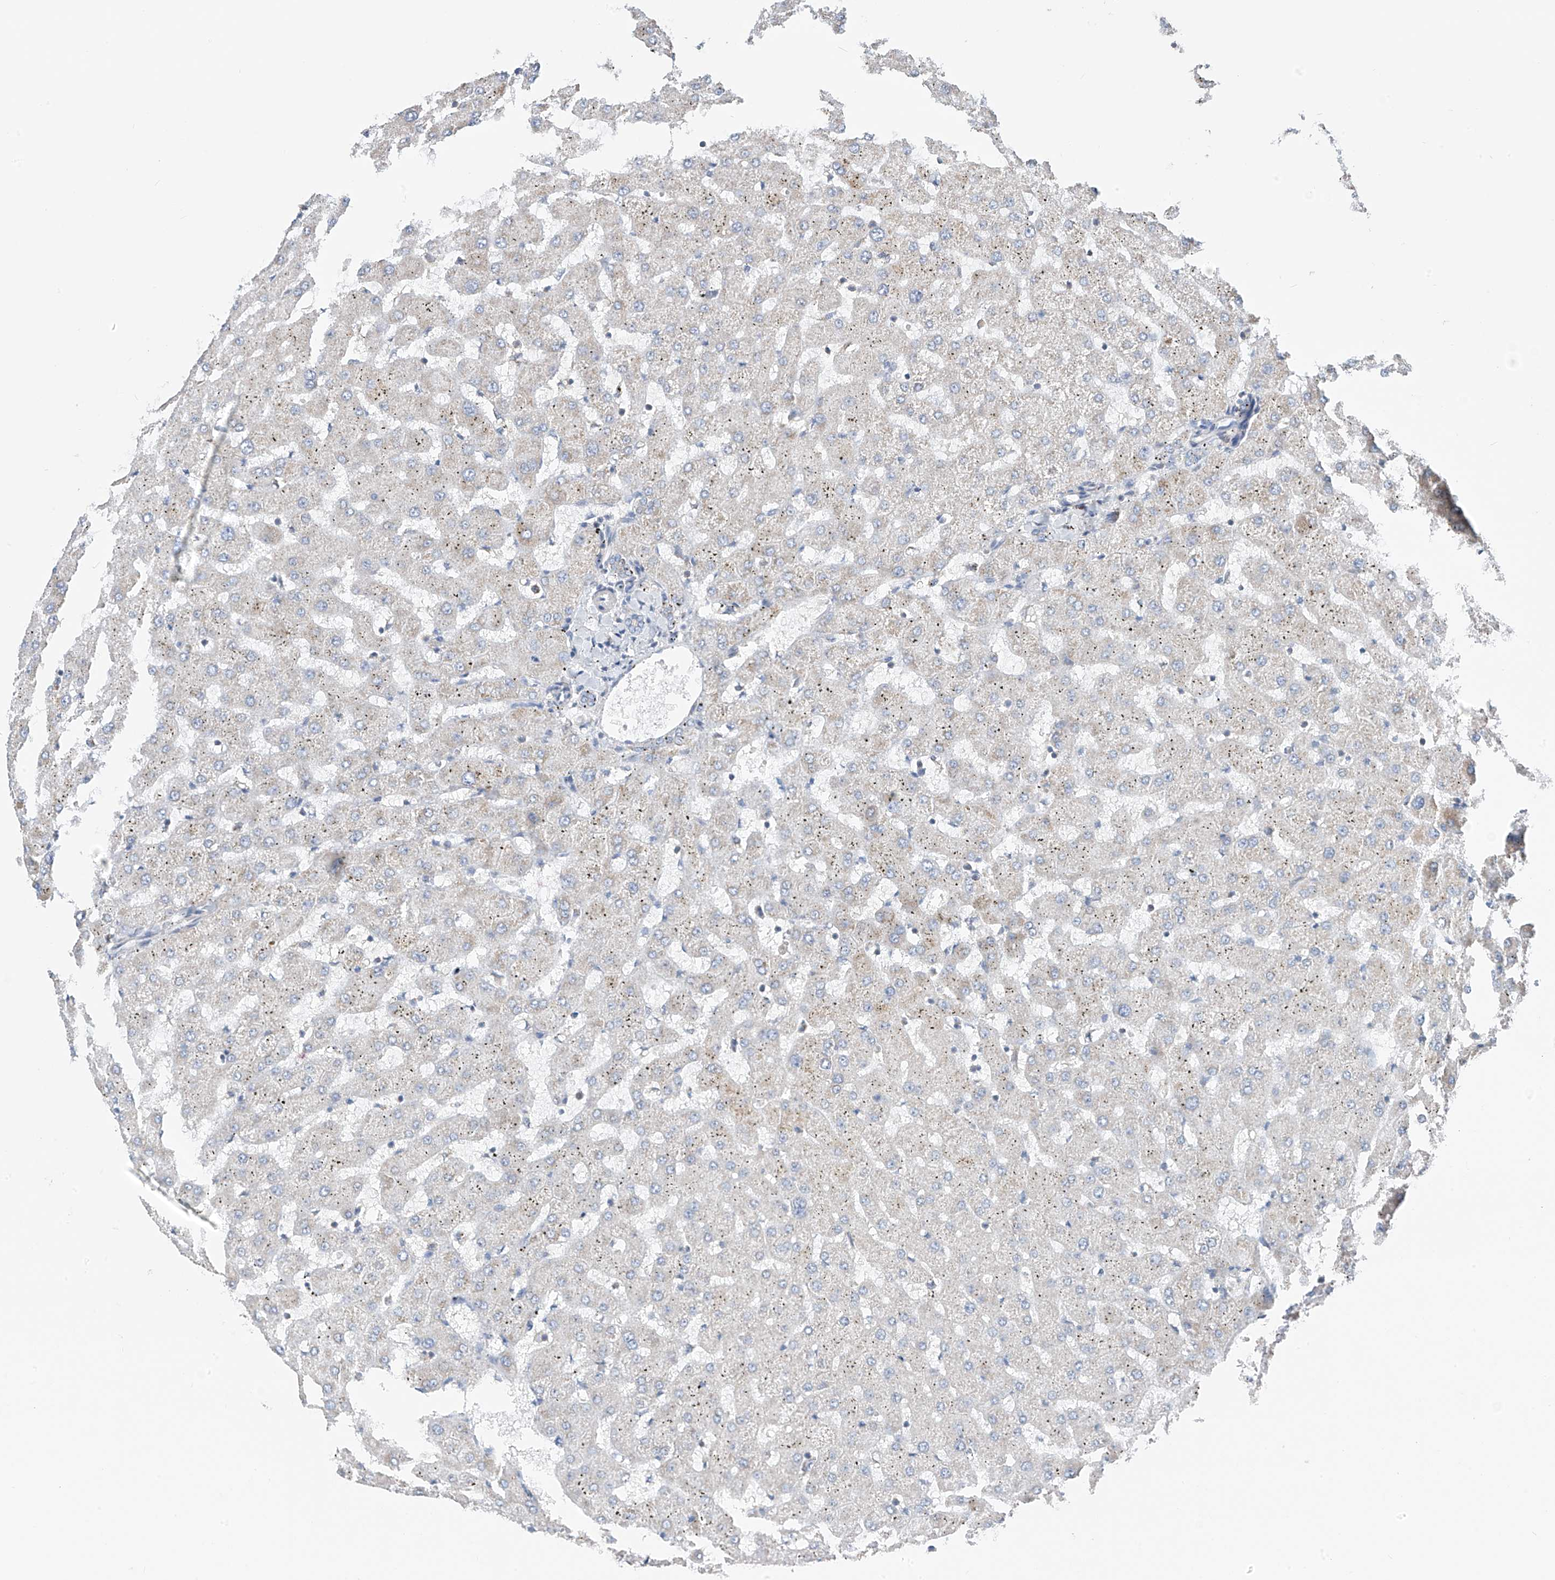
{"staining": {"intensity": "negative", "quantity": "none", "location": "none"}, "tissue": "liver", "cell_type": "Cholangiocytes", "image_type": "normal", "snomed": [{"axis": "morphology", "description": "Normal tissue, NOS"}, {"axis": "topography", "description": "Liver"}], "caption": "This image is of unremarkable liver stained with IHC to label a protein in brown with the nuclei are counter-stained blue. There is no staining in cholangiocytes. (DAB IHC visualized using brightfield microscopy, high magnification).", "gene": "SYN3", "patient": {"sex": "female", "age": 63}}